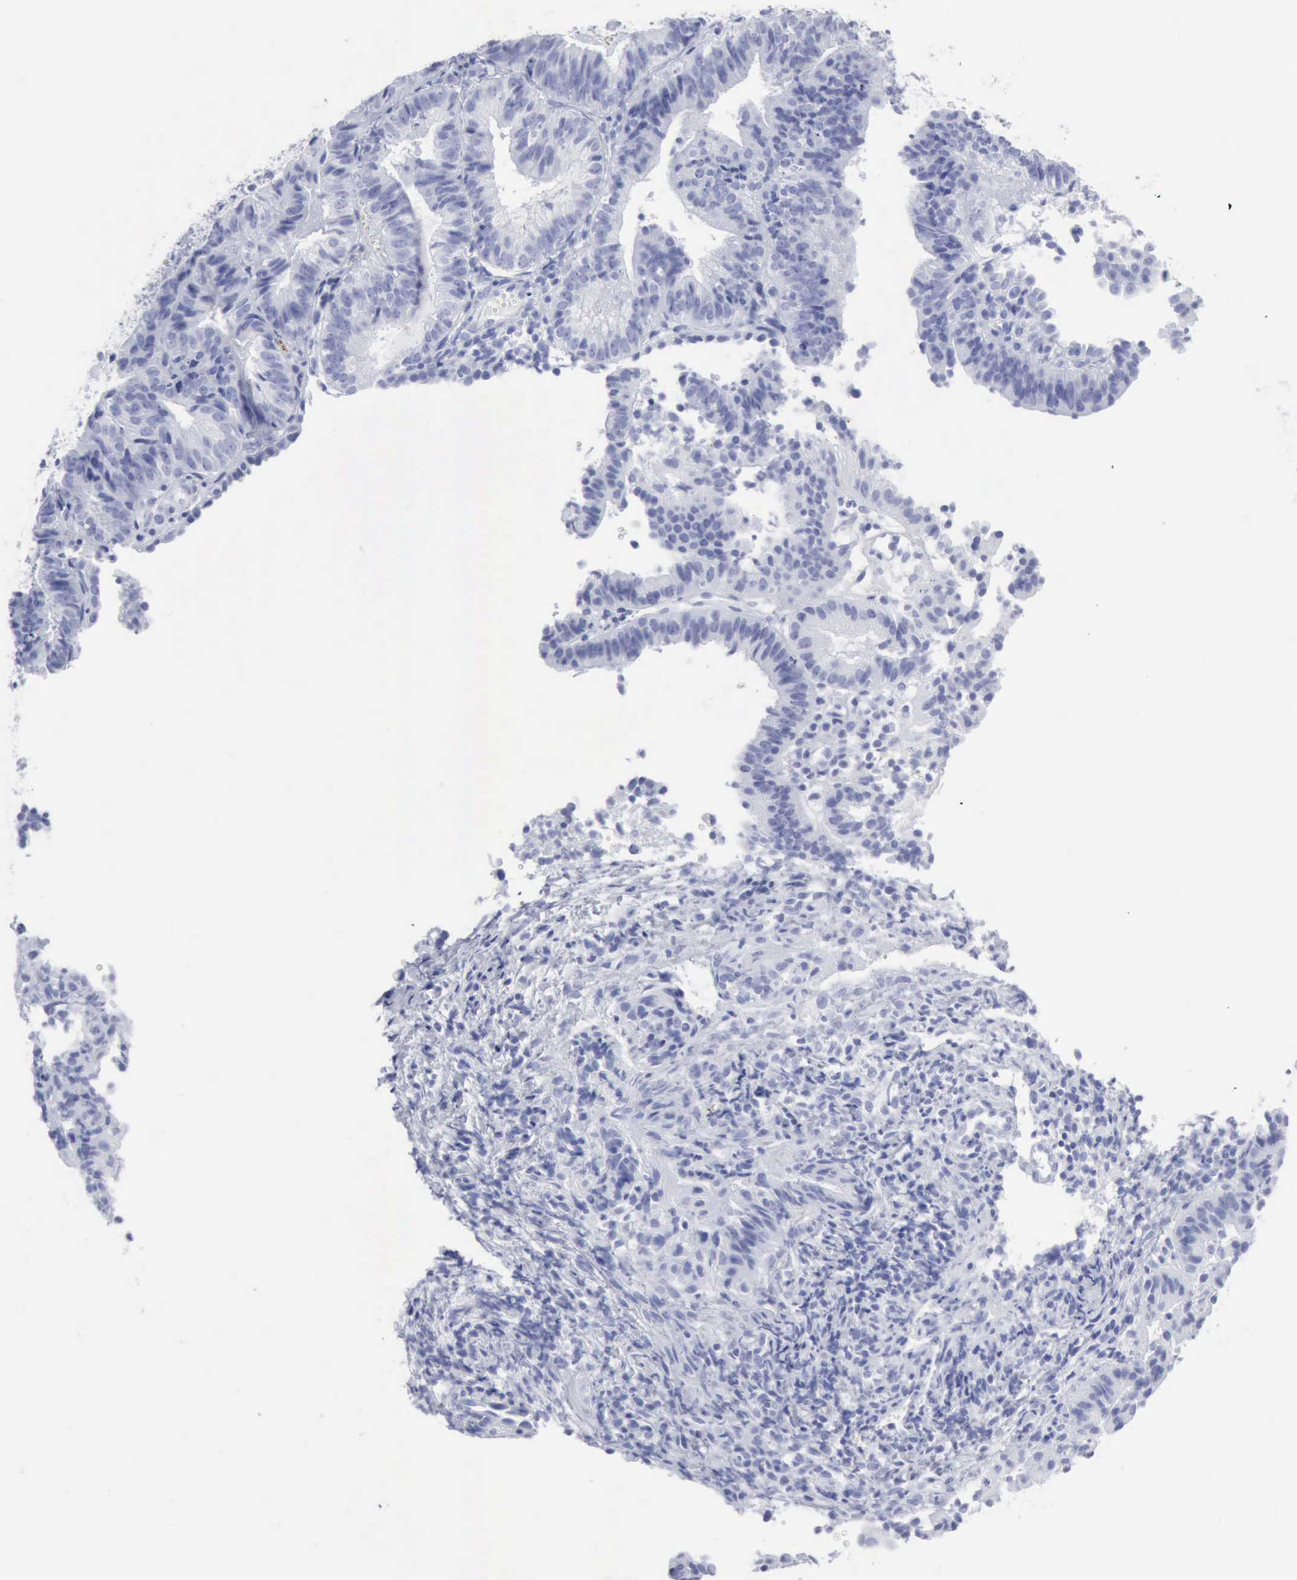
{"staining": {"intensity": "negative", "quantity": "none", "location": "none"}, "tissue": "cervical cancer", "cell_type": "Tumor cells", "image_type": "cancer", "snomed": [{"axis": "morphology", "description": "Adenocarcinoma, NOS"}, {"axis": "topography", "description": "Cervix"}], "caption": "Tumor cells are negative for protein expression in human cervical adenocarcinoma.", "gene": "CMA1", "patient": {"sex": "female", "age": 60}}